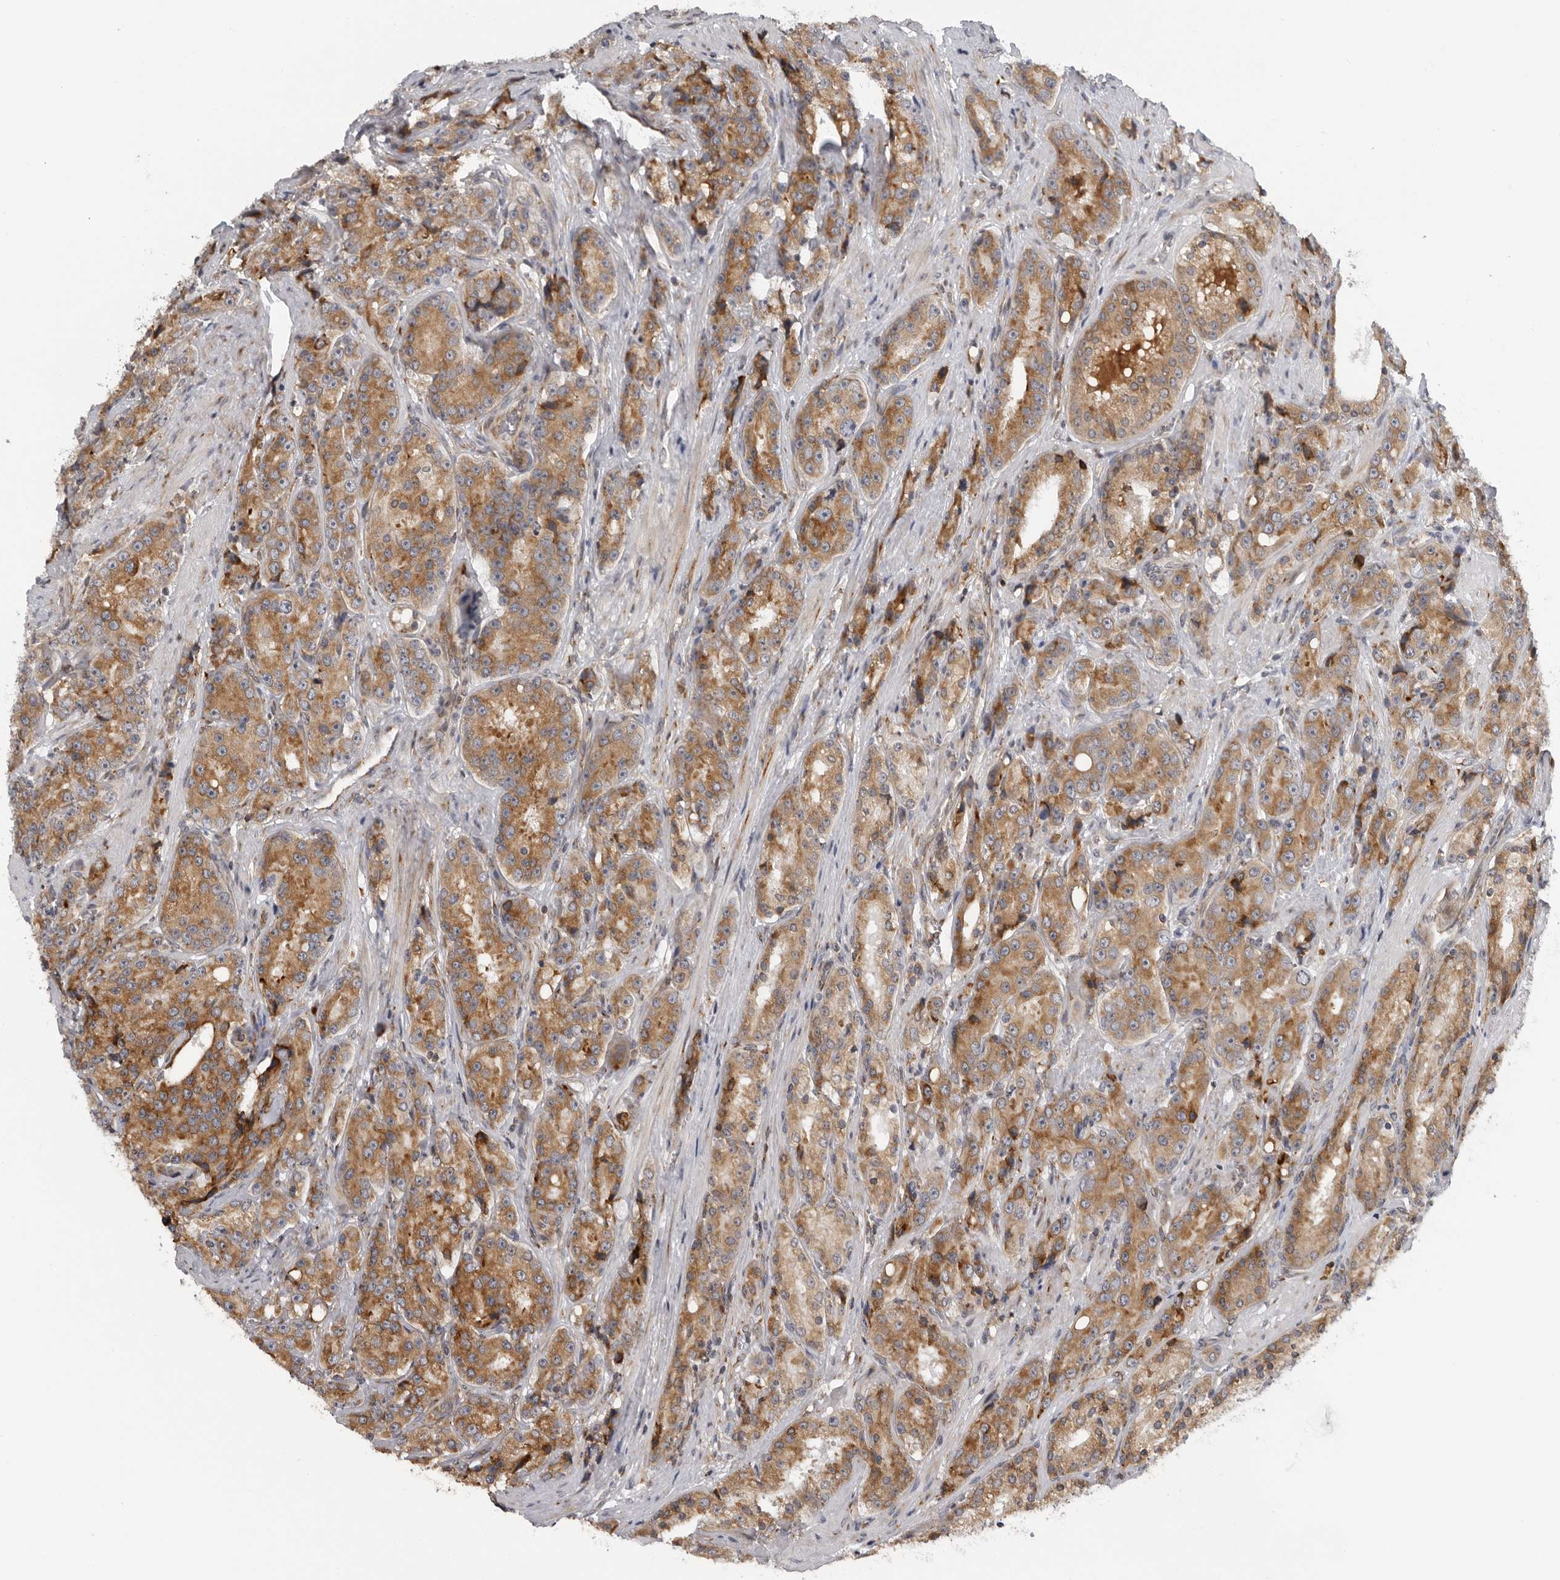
{"staining": {"intensity": "moderate", "quantity": ">75%", "location": "cytoplasmic/membranous"}, "tissue": "prostate cancer", "cell_type": "Tumor cells", "image_type": "cancer", "snomed": [{"axis": "morphology", "description": "Adenocarcinoma, High grade"}, {"axis": "topography", "description": "Prostate"}], "caption": "A medium amount of moderate cytoplasmic/membranous staining is present in about >75% of tumor cells in high-grade adenocarcinoma (prostate) tissue.", "gene": "ALPK2", "patient": {"sex": "male", "age": 60}}